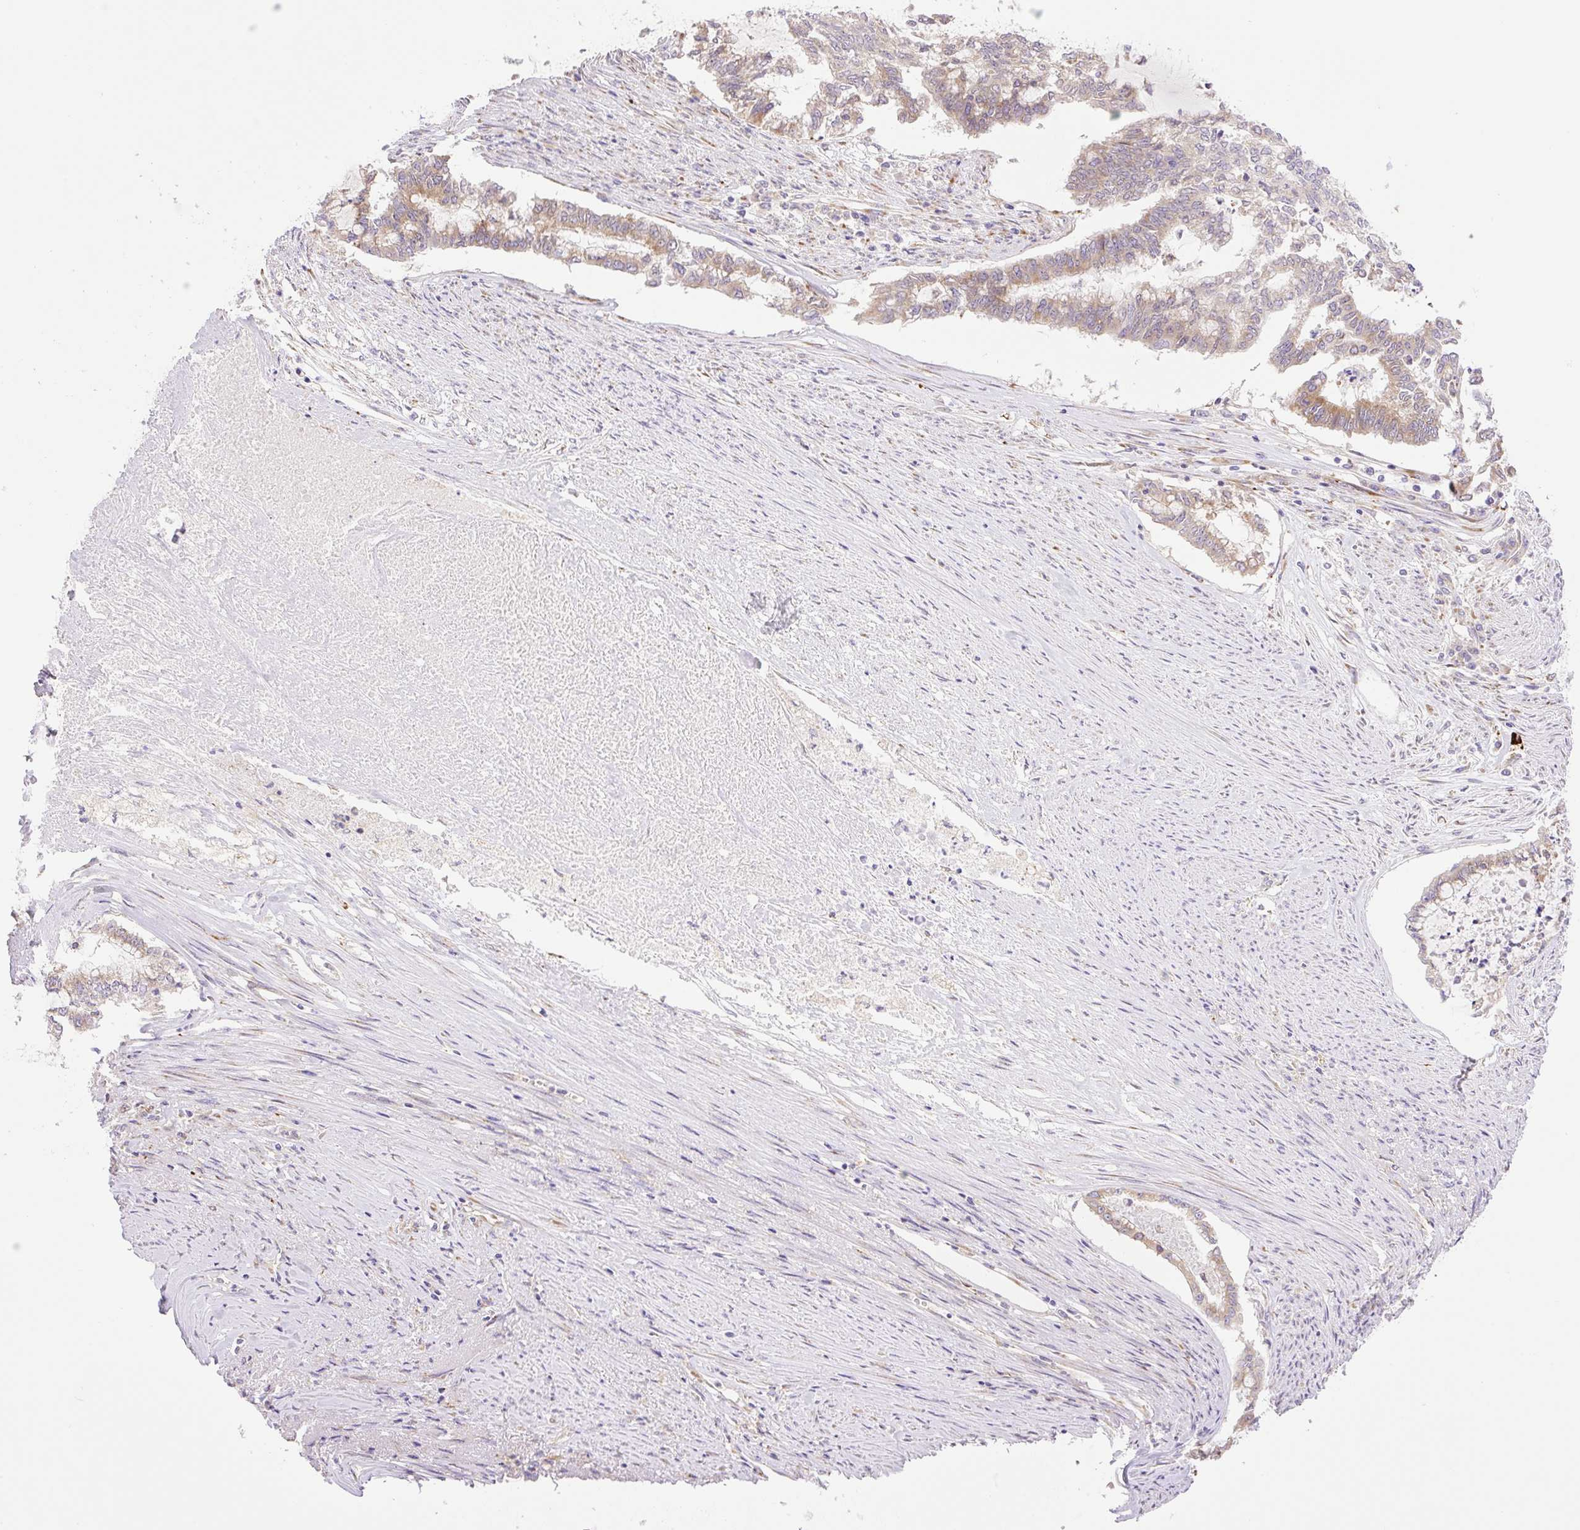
{"staining": {"intensity": "weak", "quantity": ">75%", "location": "cytoplasmic/membranous"}, "tissue": "endometrial cancer", "cell_type": "Tumor cells", "image_type": "cancer", "snomed": [{"axis": "morphology", "description": "Adenocarcinoma, NOS"}, {"axis": "topography", "description": "Endometrium"}], "caption": "Immunohistochemical staining of endometrial cancer reveals low levels of weak cytoplasmic/membranous positivity in about >75% of tumor cells. (DAB (3,3'-diaminobenzidine) = brown stain, brightfield microscopy at high magnification).", "gene": "POFUT1", "patient": {"sex": "female", "age": 79}}